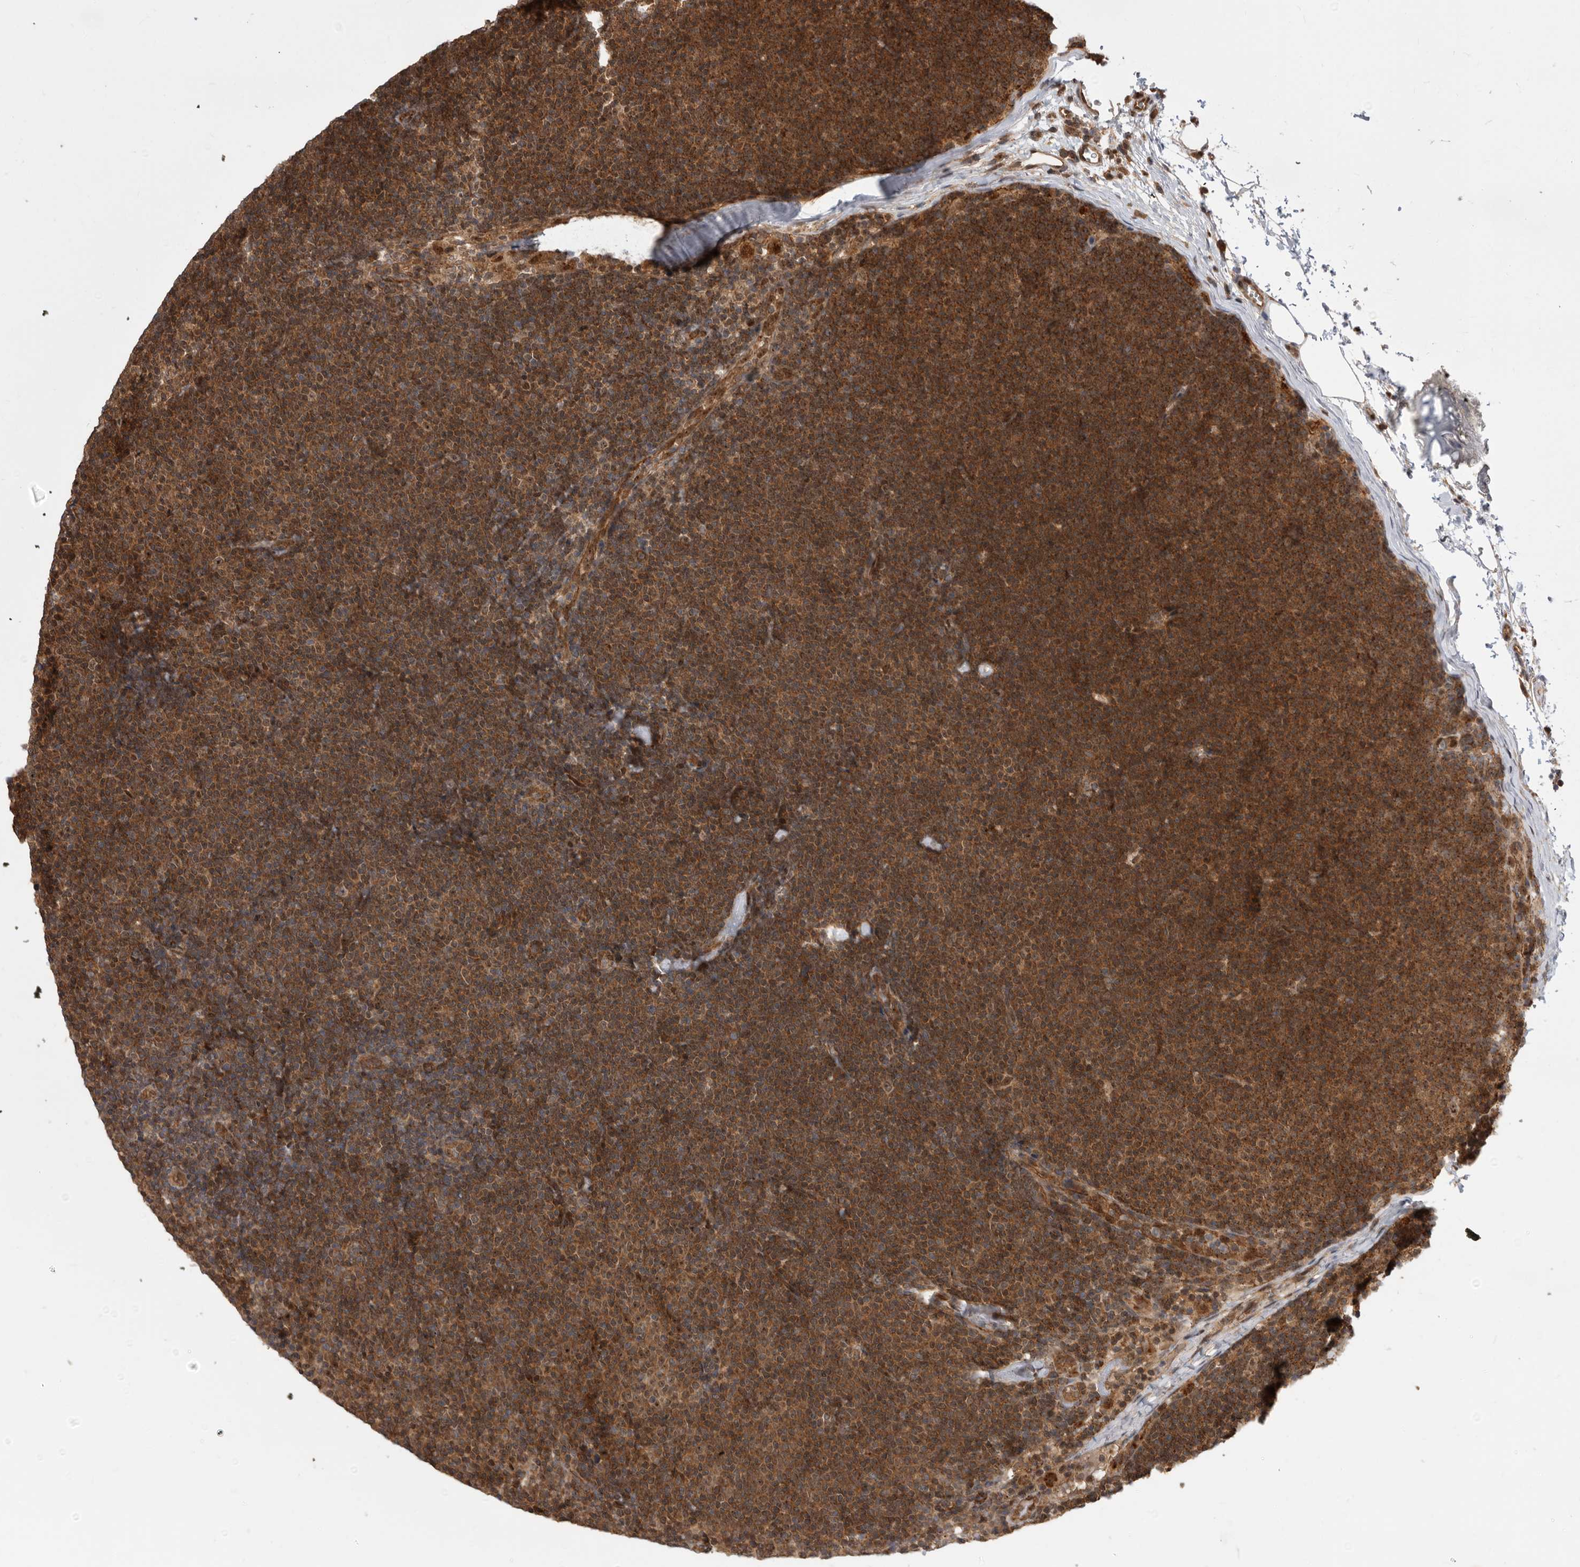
{"staining": {"intensity": "moderate", "quantity": ">75%", "location": "cytoplasmic/membranous,nuclear"}, "tissue": "lymphoma", "cell_type": "Tumor cells", "image_type": "cancer", "snomed": [{"axis": "morphology", "description": "Malignant lymphoma, non-Hodgkin's type, Low grade"}, {"axis": "topography", "description": "Lymph node"}], "caption": "Moderate cytoplasmic/membranous and nuclear protein staining is appreciated in about >75% of tumor cells in lymphoma.", "gene": "DHDDS", "patient": {"sex": "female", "age": 53}}